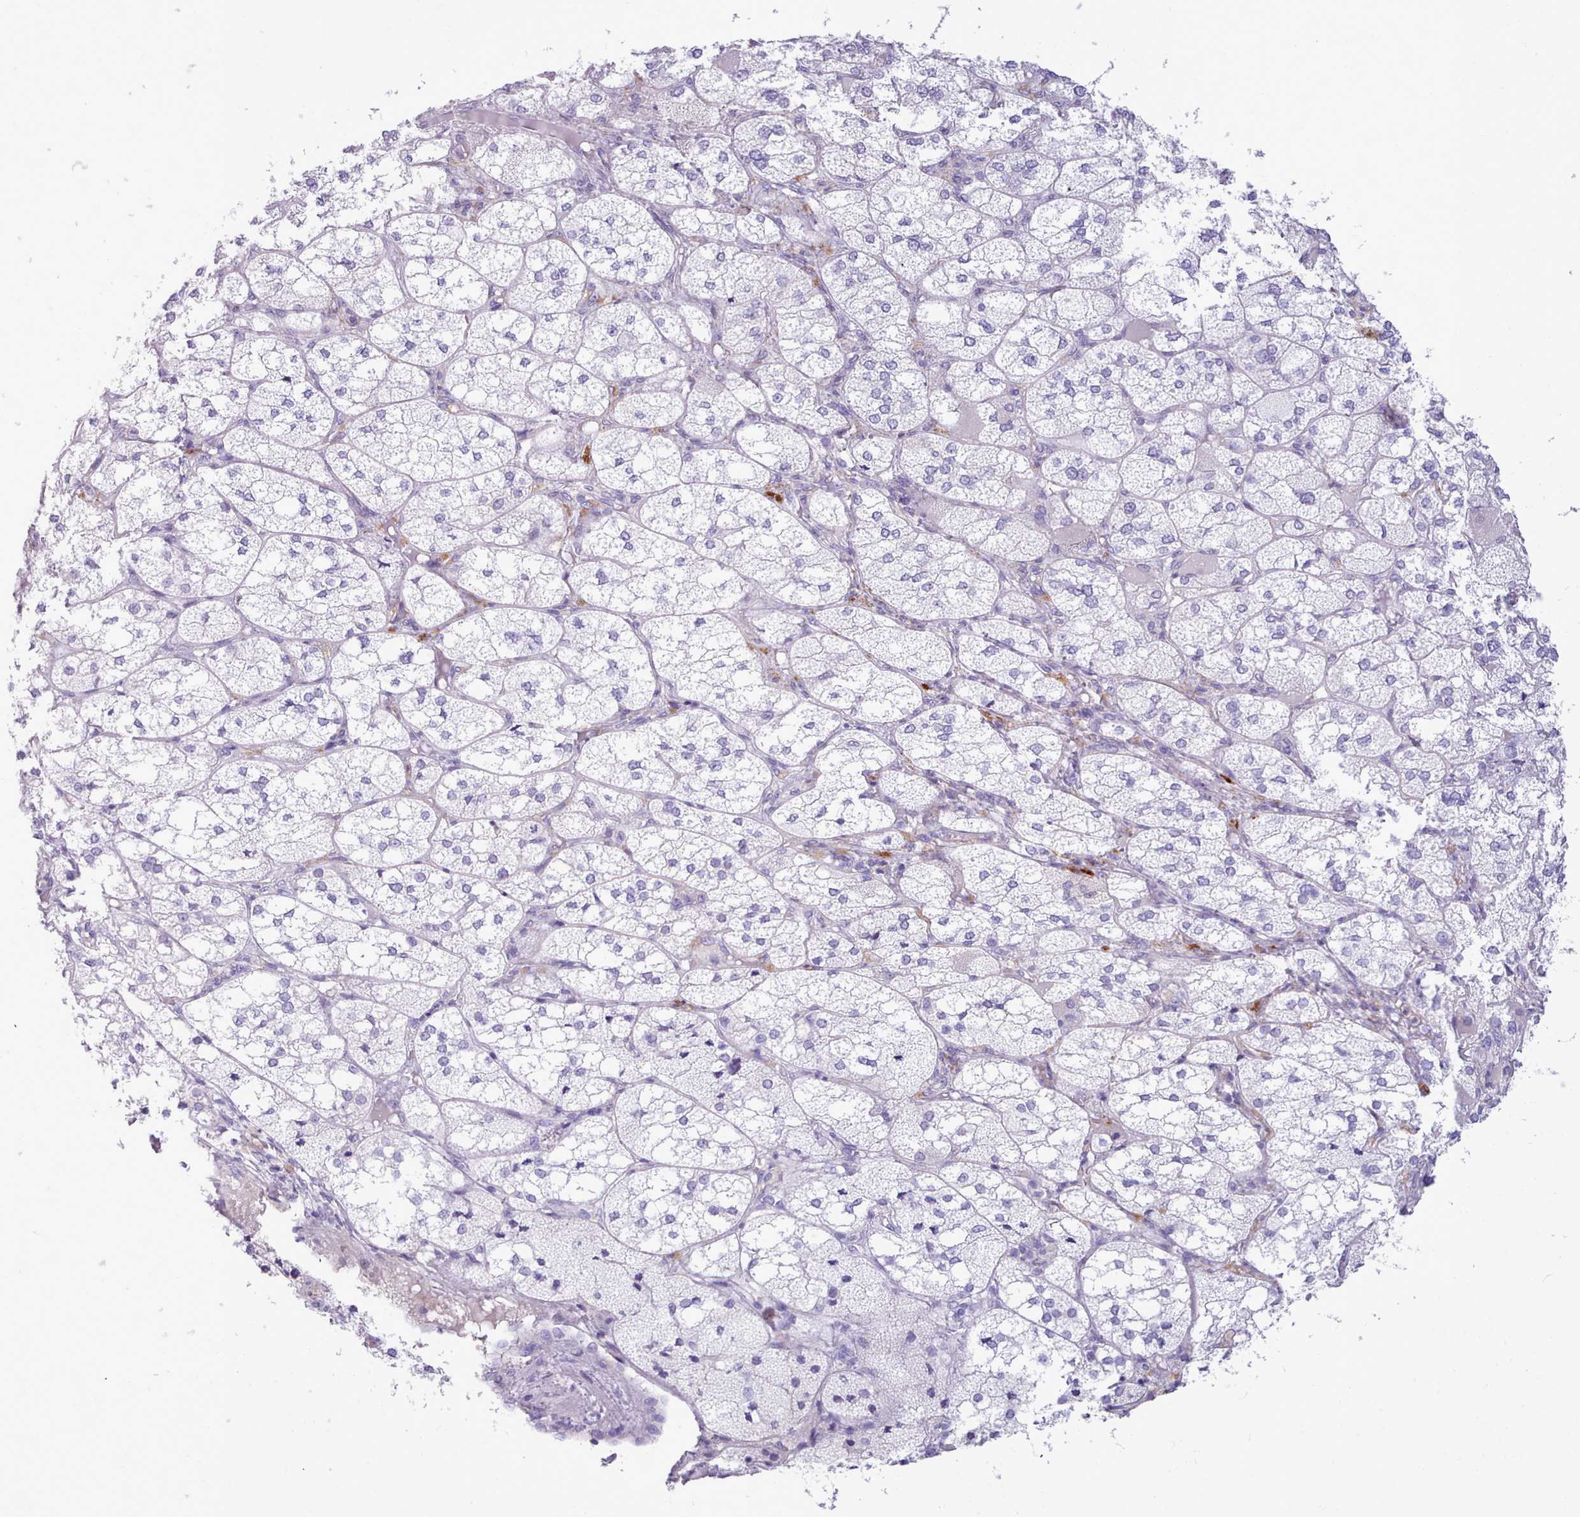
{"staining": {"intensity": "negative", "quantity": "none", "location": "none"}, "tissue": "adrenal gland", "cell_type": "Glandular cells", "image_type": "normal", "snomed": [{"axis": "morphology", "description": "Normal tissue, NOS"}, {"axis": "topography", "description": "Adrenal gland"}], "caption": "Immunohistochemistry (IHC) histopathology image of benign human adrenal gland stained for a protein (brown), which demonstrates no staining in glandular cells.", "gene": "NKX1", "patient": {"sex": "female", "age": 61}}